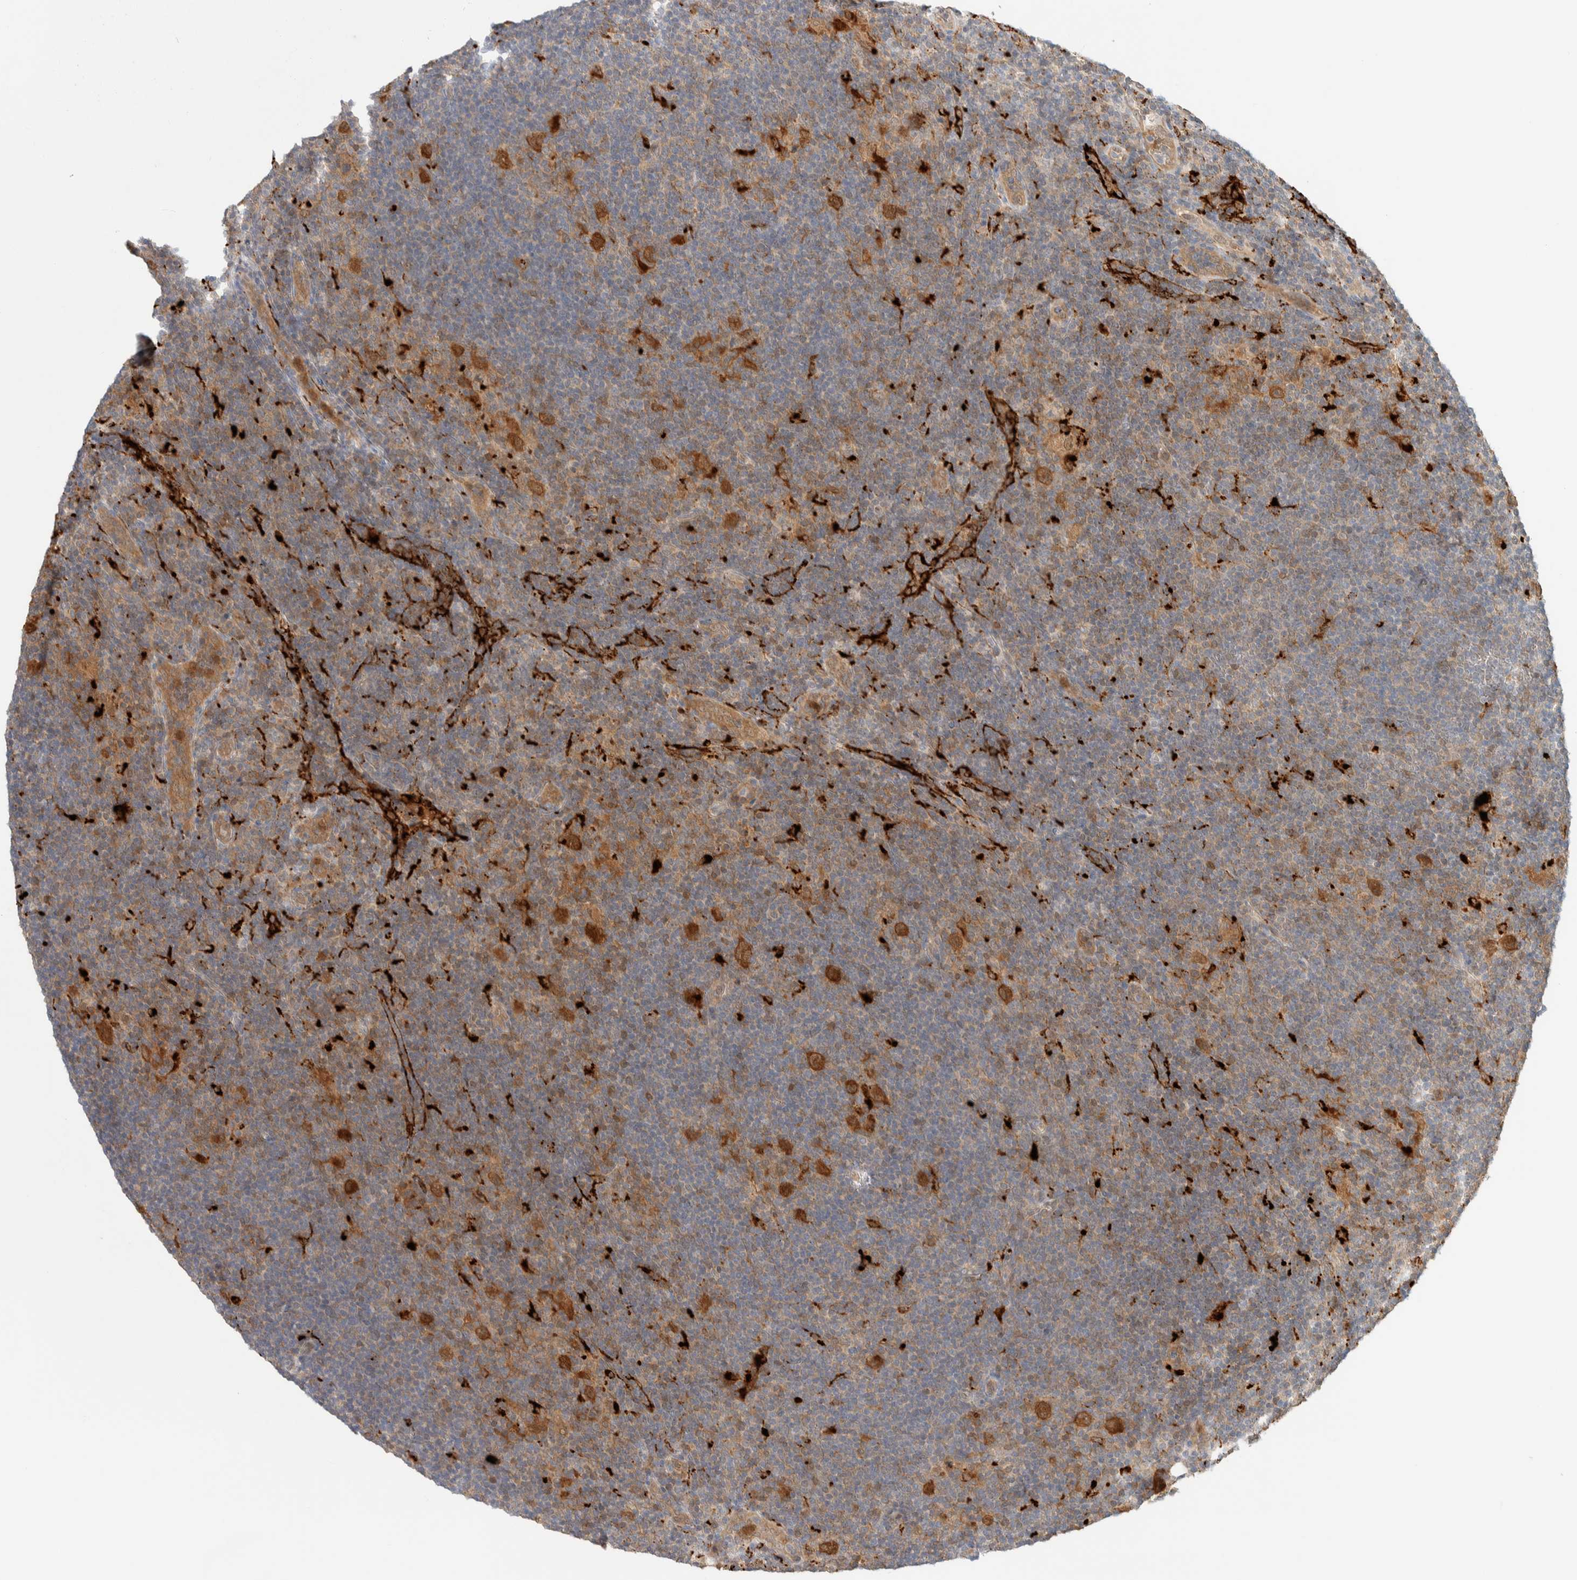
{"staining": {"intensity": "strong", "quantity": ">75%", "location": "cytoplasmic/membranous,nuclear"}, "tissue": "lymphoma", "cell_type": "Tumor cells", "image_type": "cancer", "snomed": [{"axis": "morphology", "description": "Hodgkin's disease, NOS"}, {"axis": "topography", "description": "Lymph node"}], "caption": "A high-resolution image shows IHC staining of Hodgkin's disease, which exhibits strong cytoplasmic/membranous and nuclear expression in about >75% of tumor cells.", "gene": "GCLM", "patient": {"sex": "female", "age": 57}}